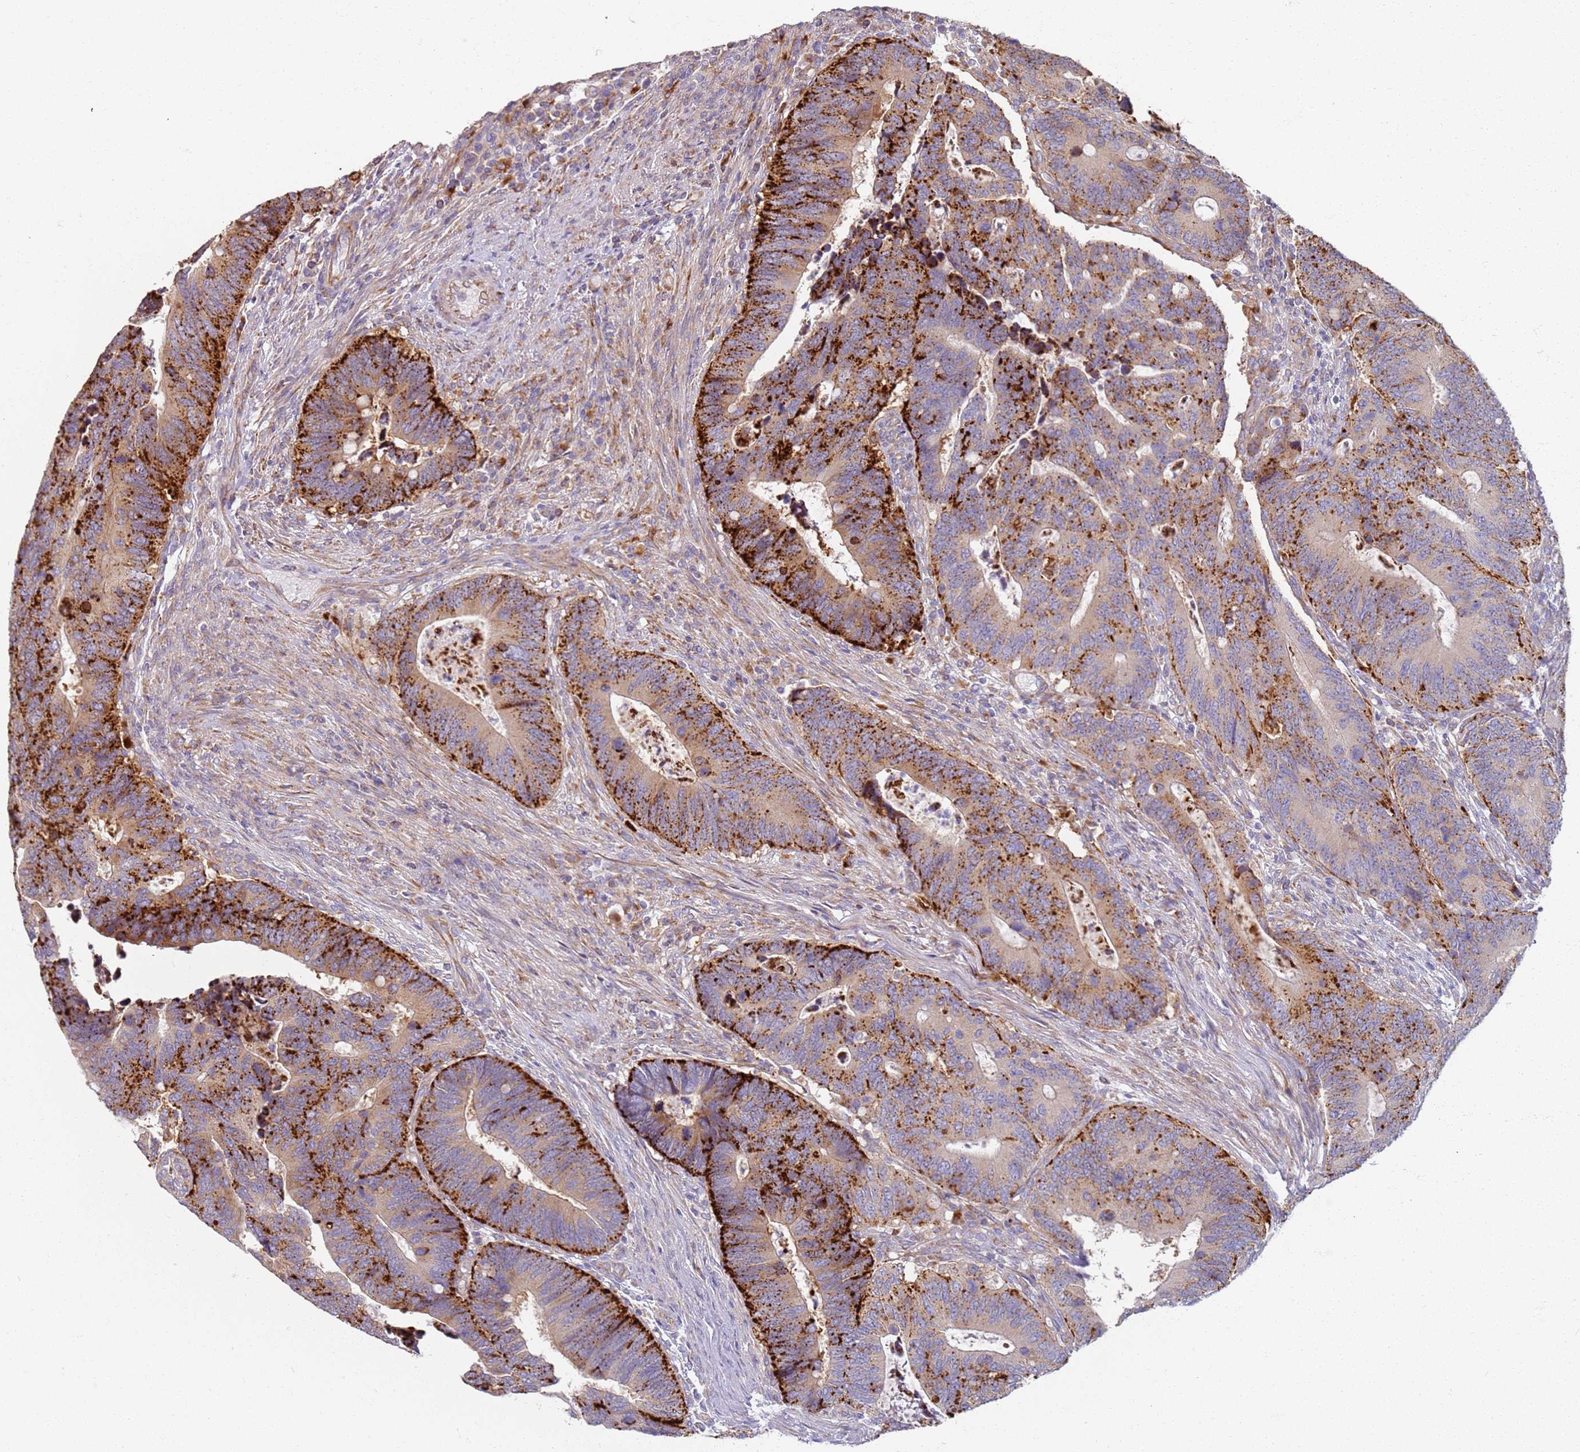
{"staining": {"intensity": "strong", "quantity": ">75%", "location": "cytoplasmic/membranous"}, "tissue": "colorectal cancer", "cell_type": "Tumor cells", "image_type": "cancer", "snomed": [{"axis": "morphology", "description": "Adenocarcinoma, NOS"}, {"axis": "topography", "description": "Colon"}], "caption": "Colorectal adenocarcinoma tissue shows strong cytoplasmic/membranous positivity in approximately >75% of tumor cells, visualized by immunohistochemistry.", "gene": "PROKR2", "patient": {"sex": "male", "age": 87}}